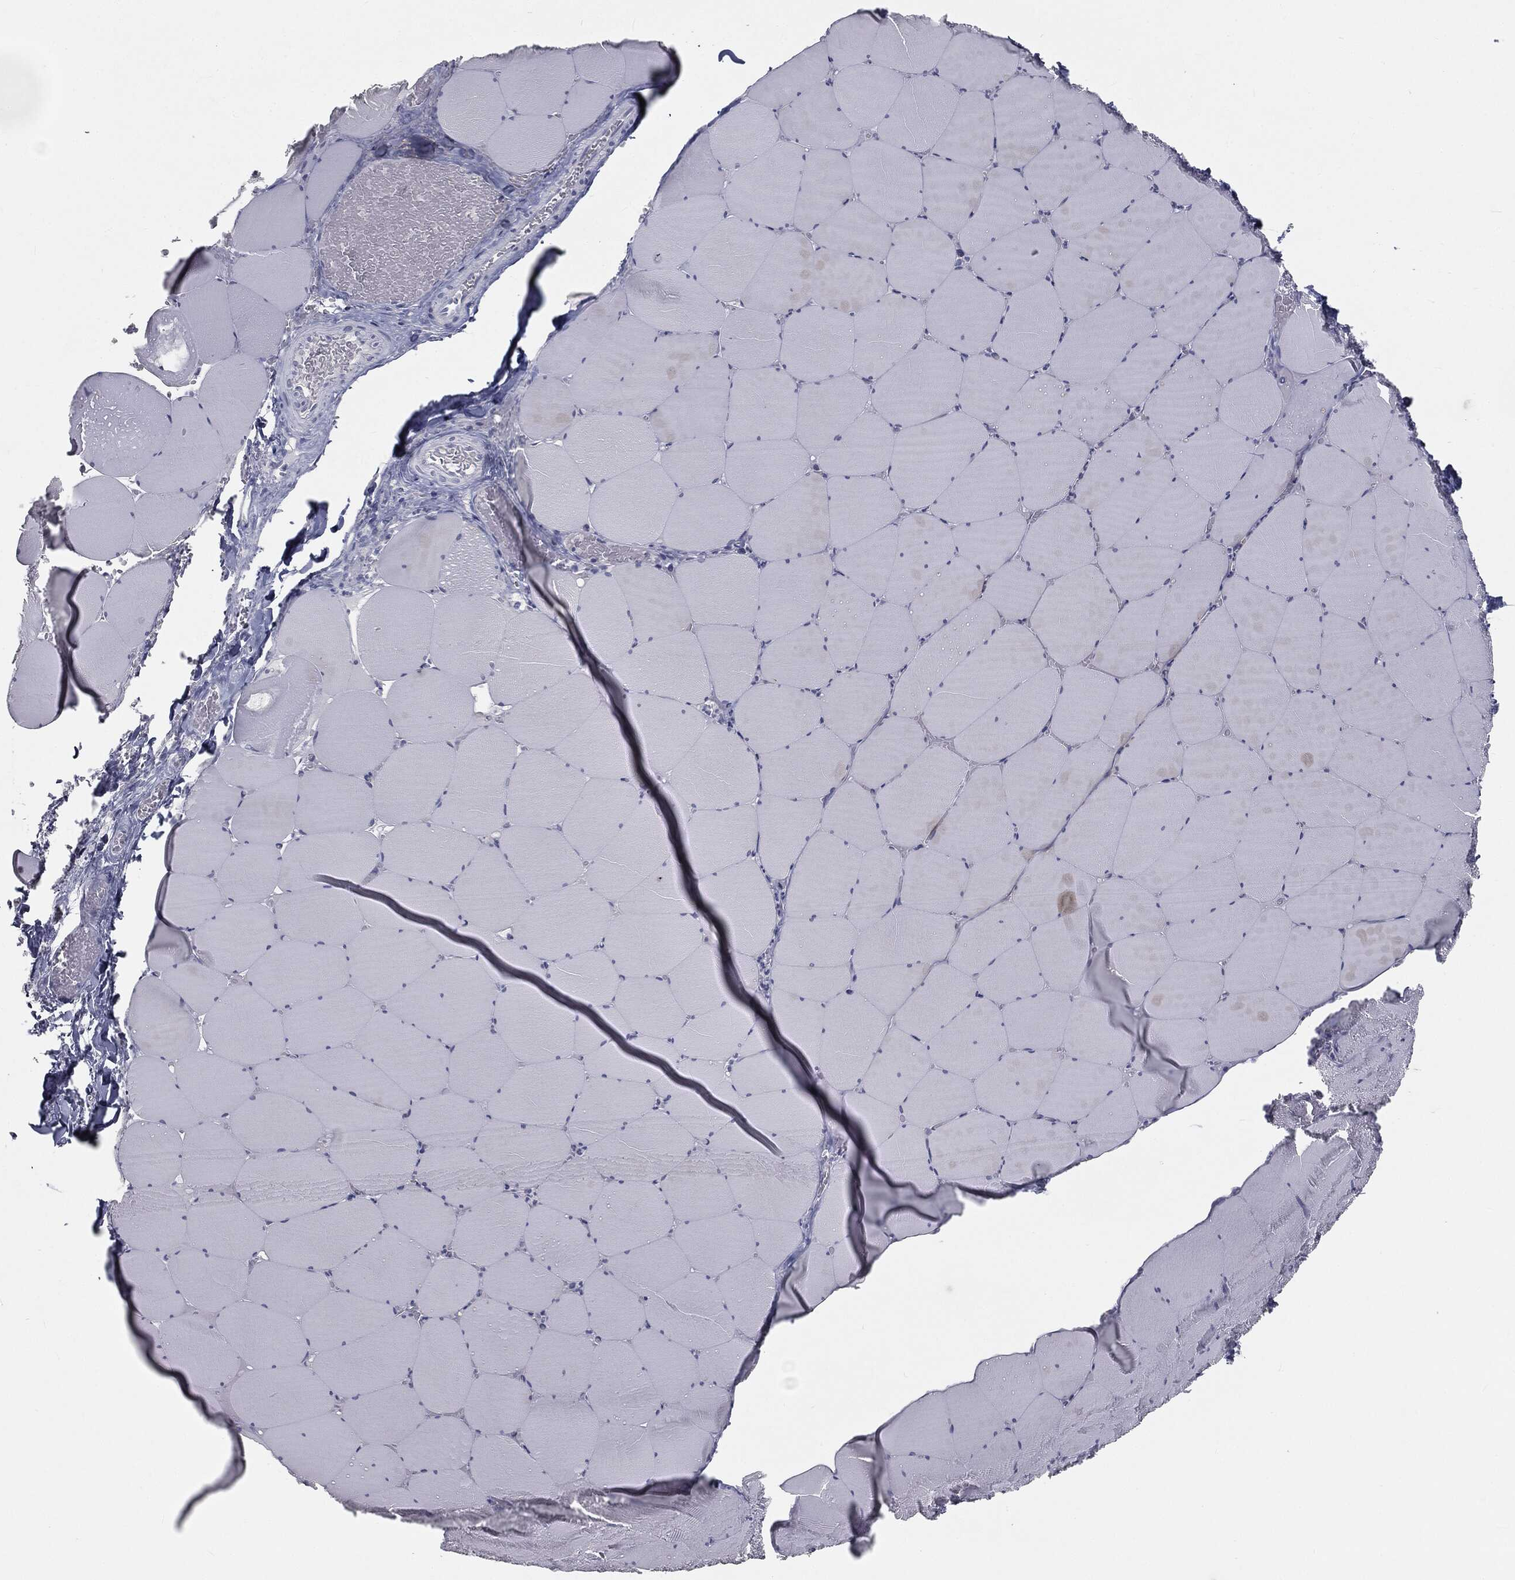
{"staining": {"intensity": "negative", "quantity": "none", "location": "none"}, "tissue": "skeletal muscle", "cell_type": "Myocytes", "image_type": "normal", "snomed": [{"axis": "morphology", "description": "Normal tissue, NOS"}, {"axis": "morphology", "description": "Malignant melanoma, Metastatic site"}, {"axis": "topography", "description": "Skeletal muscle"}], "caption": "Photomicrograph shows no protein expression in myocytes of benign skeletal muscle. The staining is performed using DAB brown chromogen with nuclei counter-stained in using hematoxylin.", "gene": "PRAME", "patient": {"sex": "male", "age": 50}}